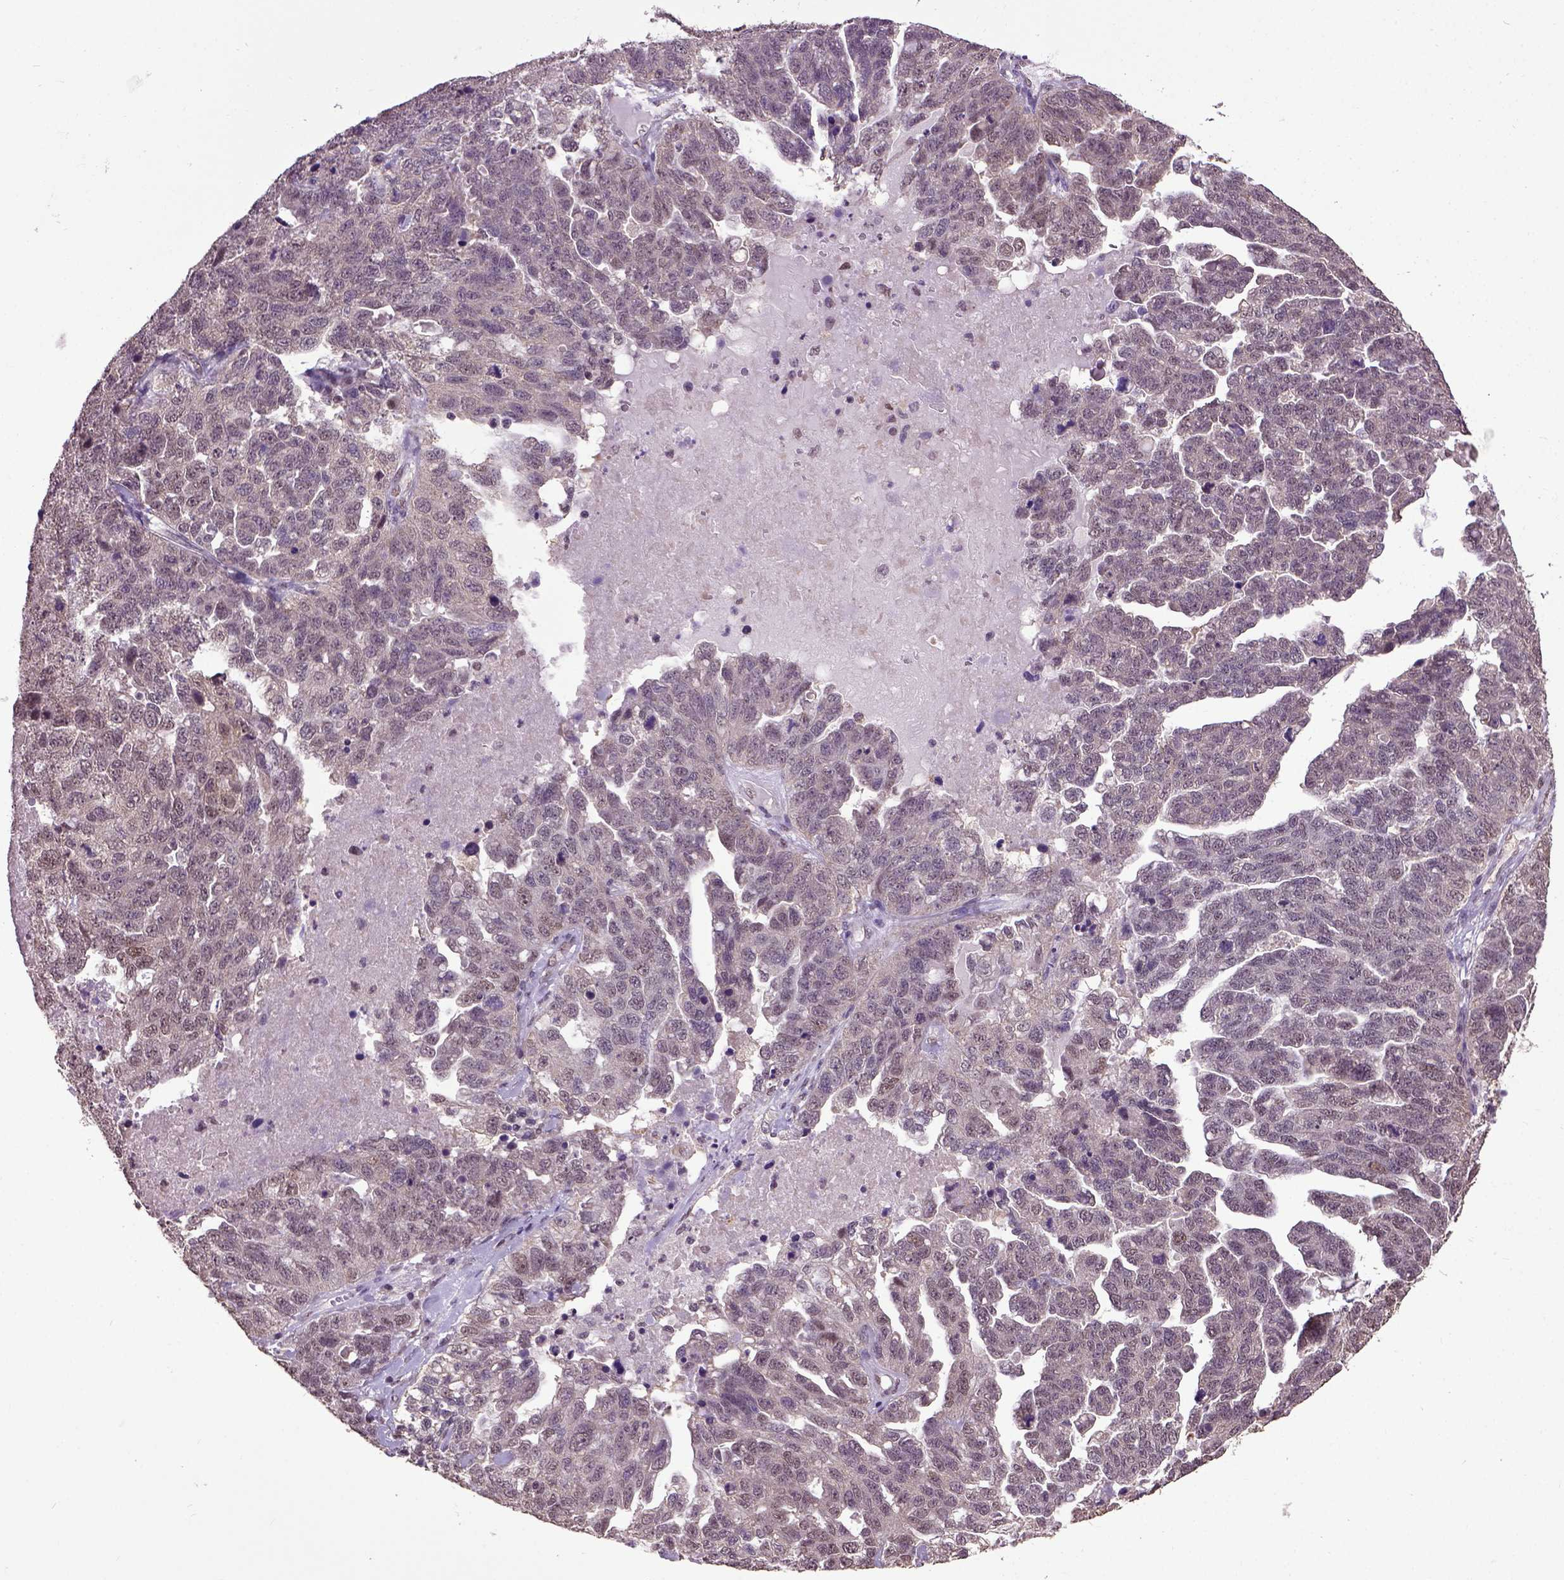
{"staining": {"intensity": "weak", "quantity": "<25%", "location": "nuclear"}, "tissue": "ovarian cancer", "cell_type": "Tumor cells", "image_type": "cancer", "snomed": [{"axis": "morphology", "description": "Cystadenocarcinoma, serous, NOS"}, {"axis": "topography", "description": "Ovary"}], "caption": "Immunohistochemistry micrograph of human serous cystadenocarcinoma (ovarian) stained for a protein (brown), which demonstrates no expression in tumor cells.", "gene": "UBA3", "patient": {"sex": "female", "age": 71}}